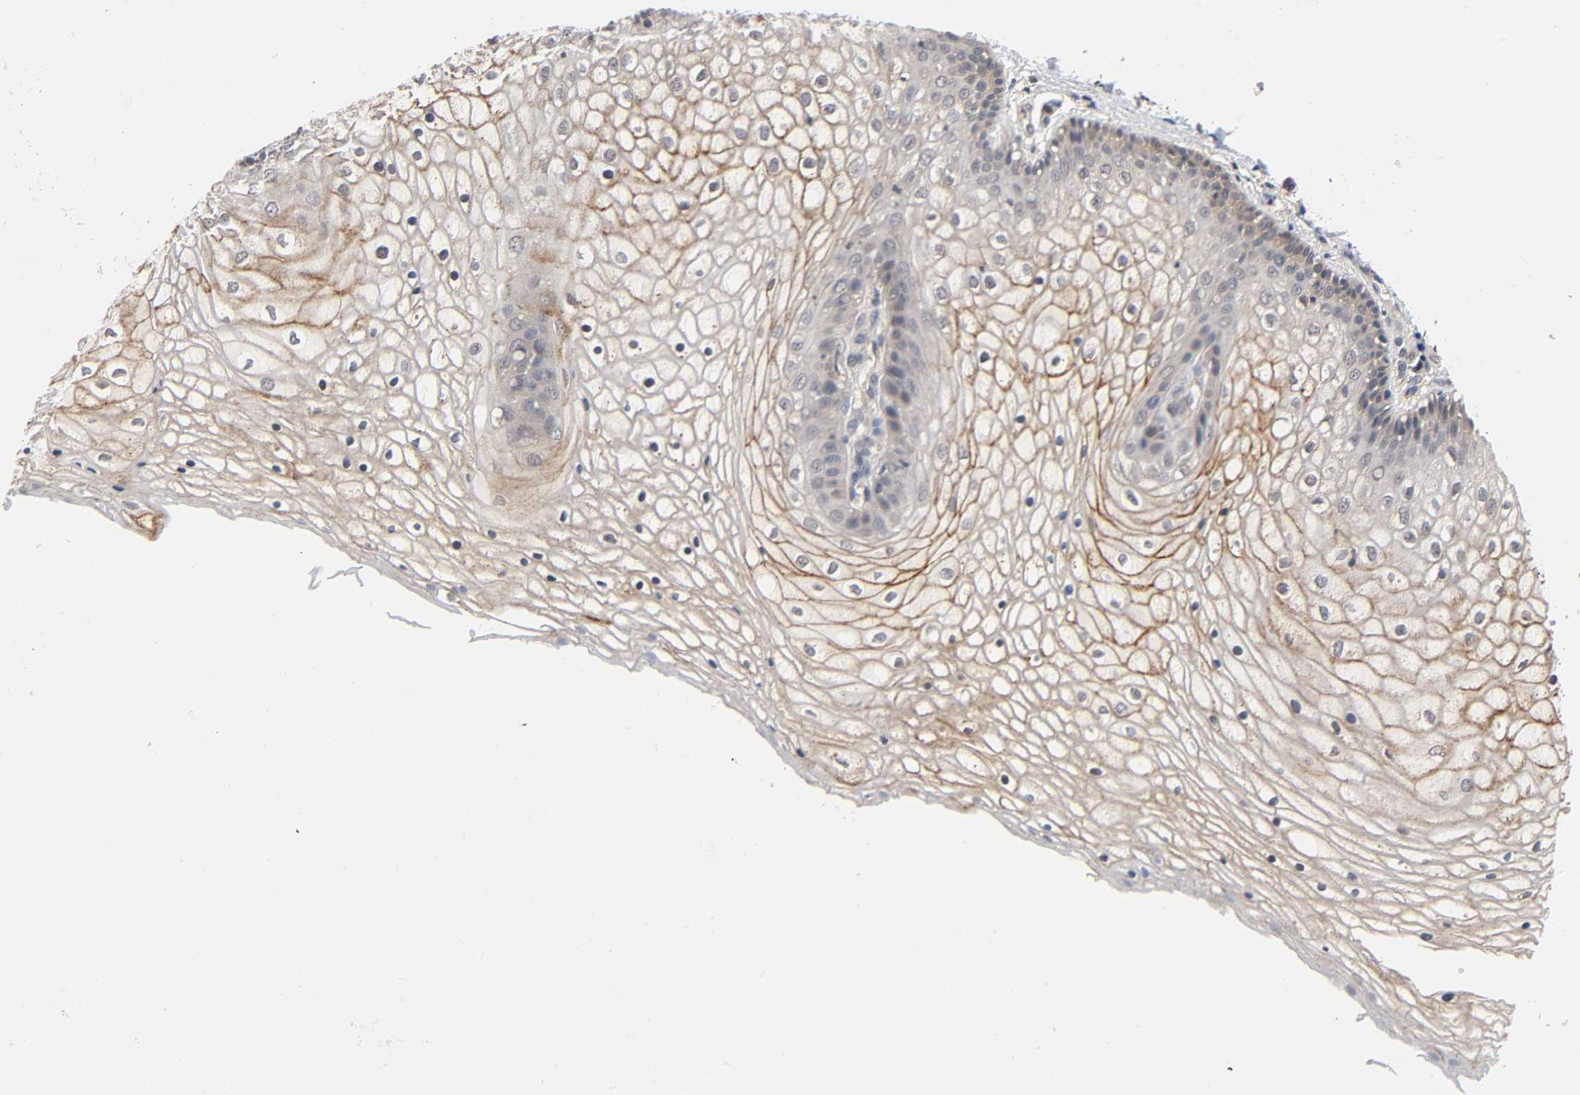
{"staining": {"intensity": "weak", "quantity": "25%-75%", "location": "cytoplasmic/membranous"}, "tissue": "vagina", "cell_type": "Squamous epithelial cells", "image_type": "normal", "snomed": [{"axis": "morphology", "description": "Normal tissue, NOS"}, {"axis": "topography", "description": "Vagina"}], "caption": "Brown immunohistochemical staining in unremarkable vagina demonstrates weak cytoplasmic/membranous positivity in approximately 25%-75% of squamous epithelial cells.", "gene": "PRKAB1", "patient": {"sex": "female", "age": 34}}